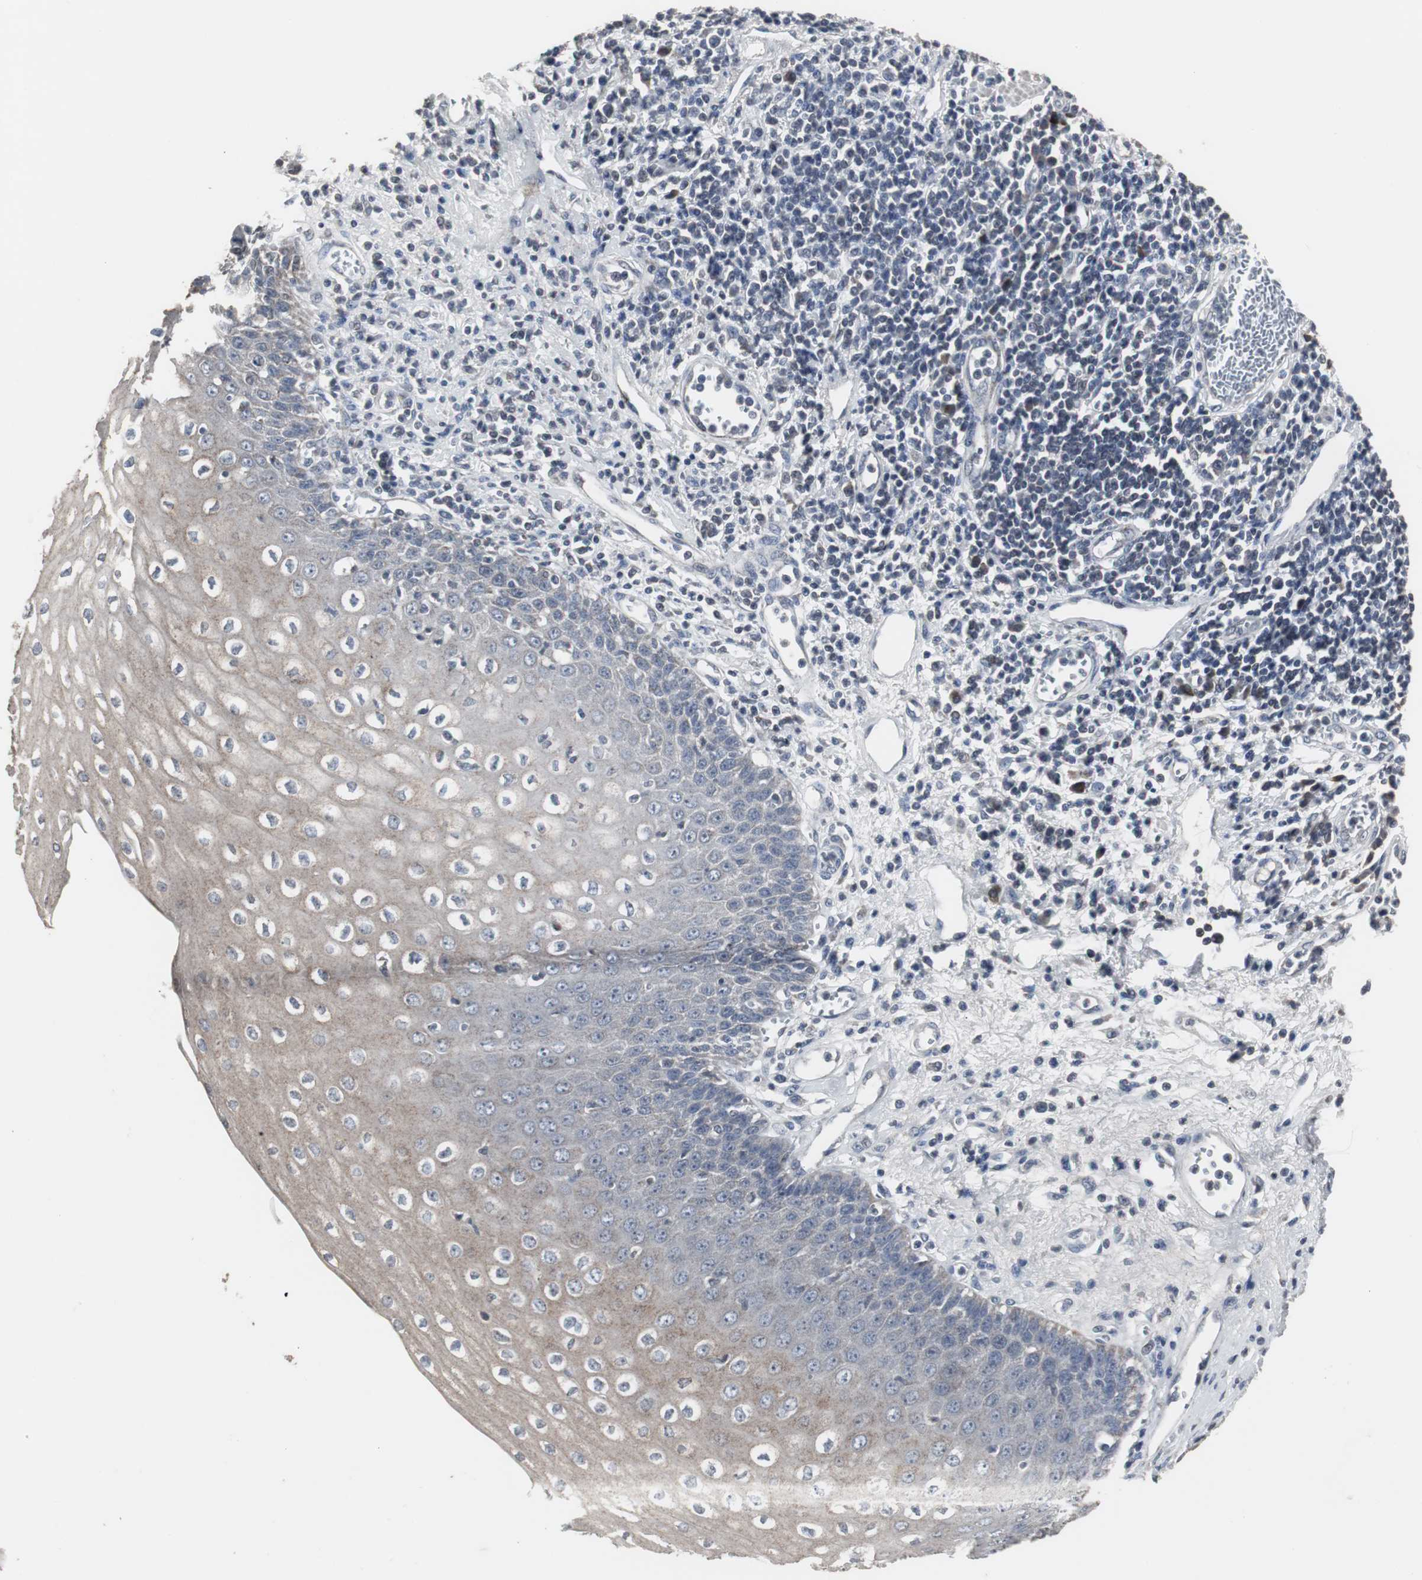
{"staining": {"intensity": "weak", "quantity": "<25%", "location": "cytoplasmic/membranous"}, "tissue": "esophagus", "cell_type": "Squamous epithelial cells", "image_type": "normal", "snomed": [{"axis": "morphology", "description": "Normal tissue, NOS"}, {"axis": "morphology", "description": "Squamous cell carcinoma, NOS"}, {"axis": "topography", "description": "Esophagus"}], "caption": "Esophagus stained for a protein using immunohistochemistry (IHC) exhibits no staining squamous epithelial cells.", "gene": "ACAA1", "patient": {"sex": "male", "age": 65}}